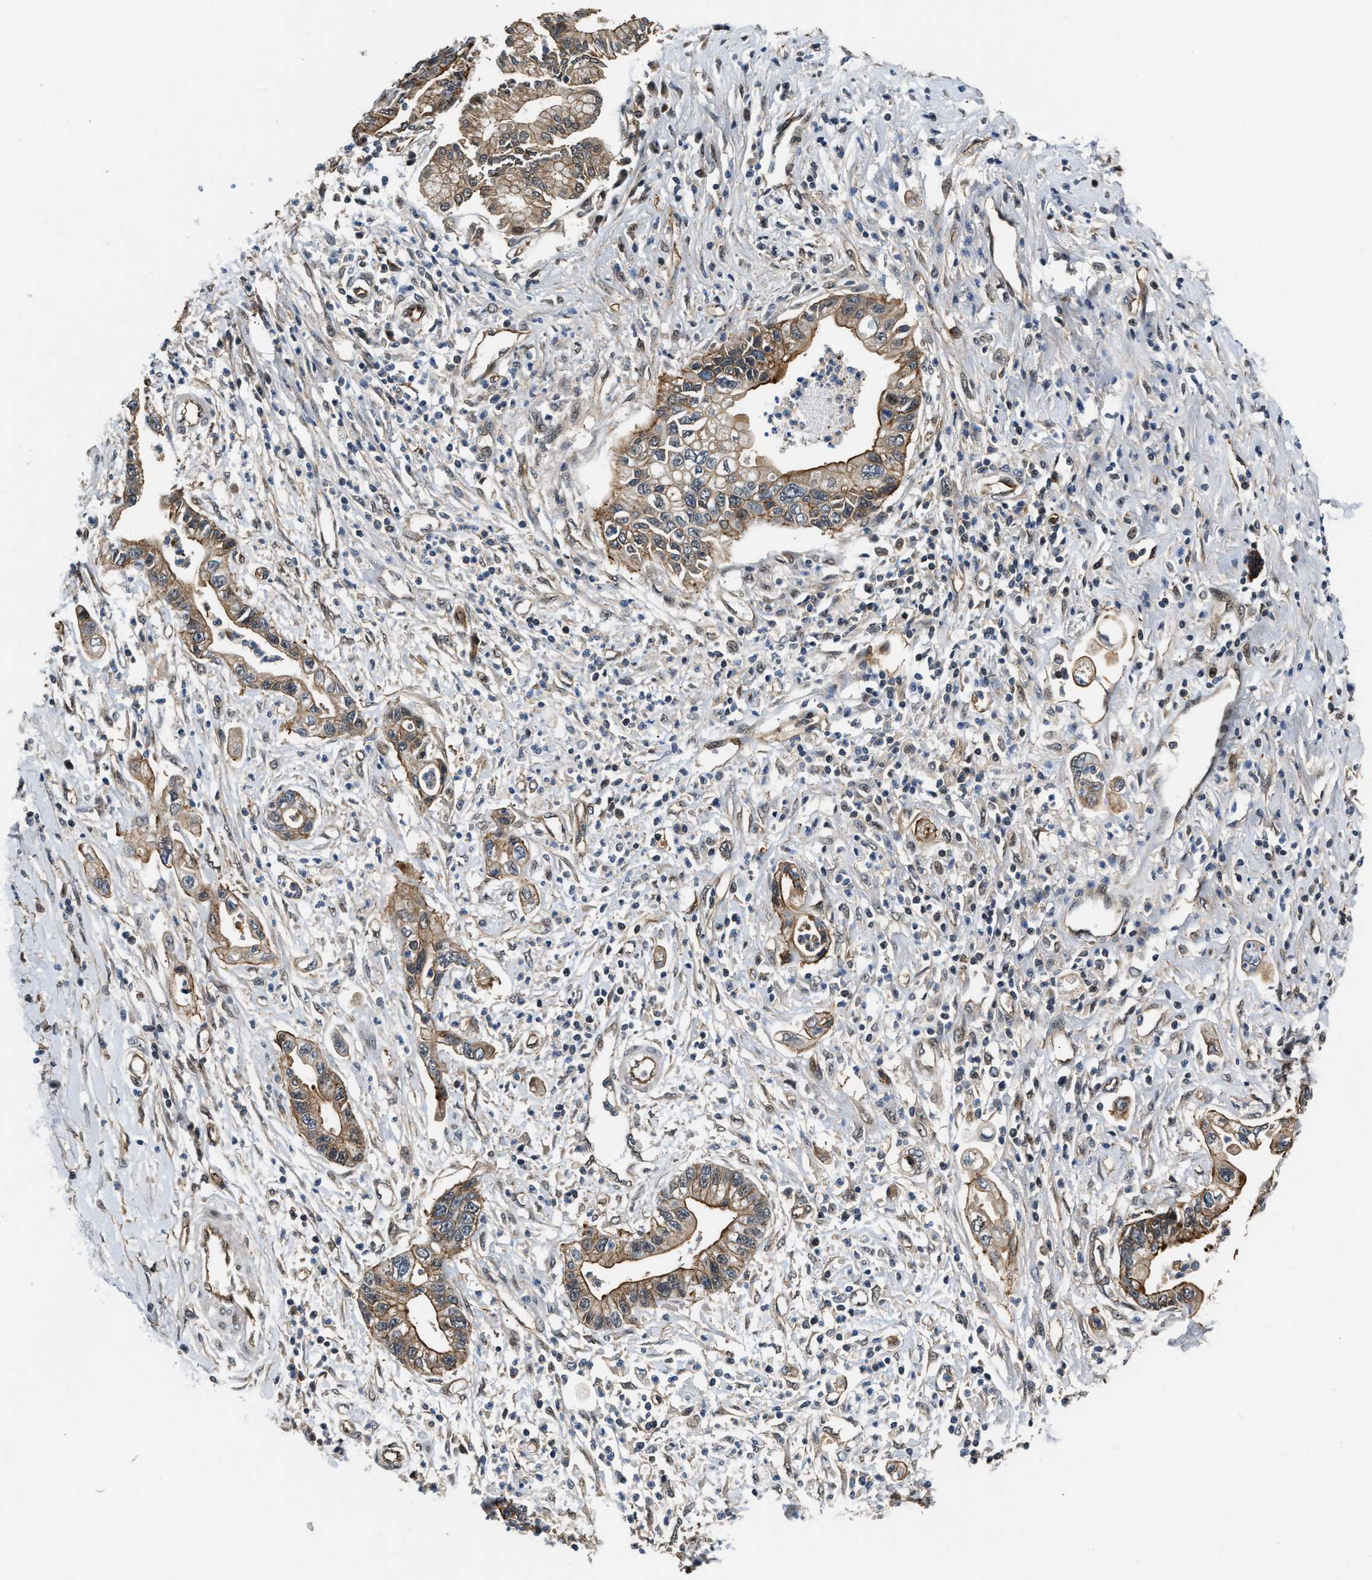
{"staining": {"intensity": "moderate", "quantity": ">75%", "location": "cytoplasmic/membranous"}, "tissue": "pancreatic cancer", "cell_type": "Tumor cells", "image_type": "cancer", "snomed": [{"axis": "morphology", "description": "Adenocarcinoma, NOS"}, {"axis": "topography", "description": "Pancreas"}], "caption": "Pancreatic cancer tissue shows moderate cytoplasmic/membranous positivity in about >75% of tumor cells, visualized by immunohistochemistry. (DAB (3,3'-diaminobenzidine) IHC with brightfield microscopy, high magnification).", "gene": "COPS2", "patient": {"sex": "male", "age": 56}}